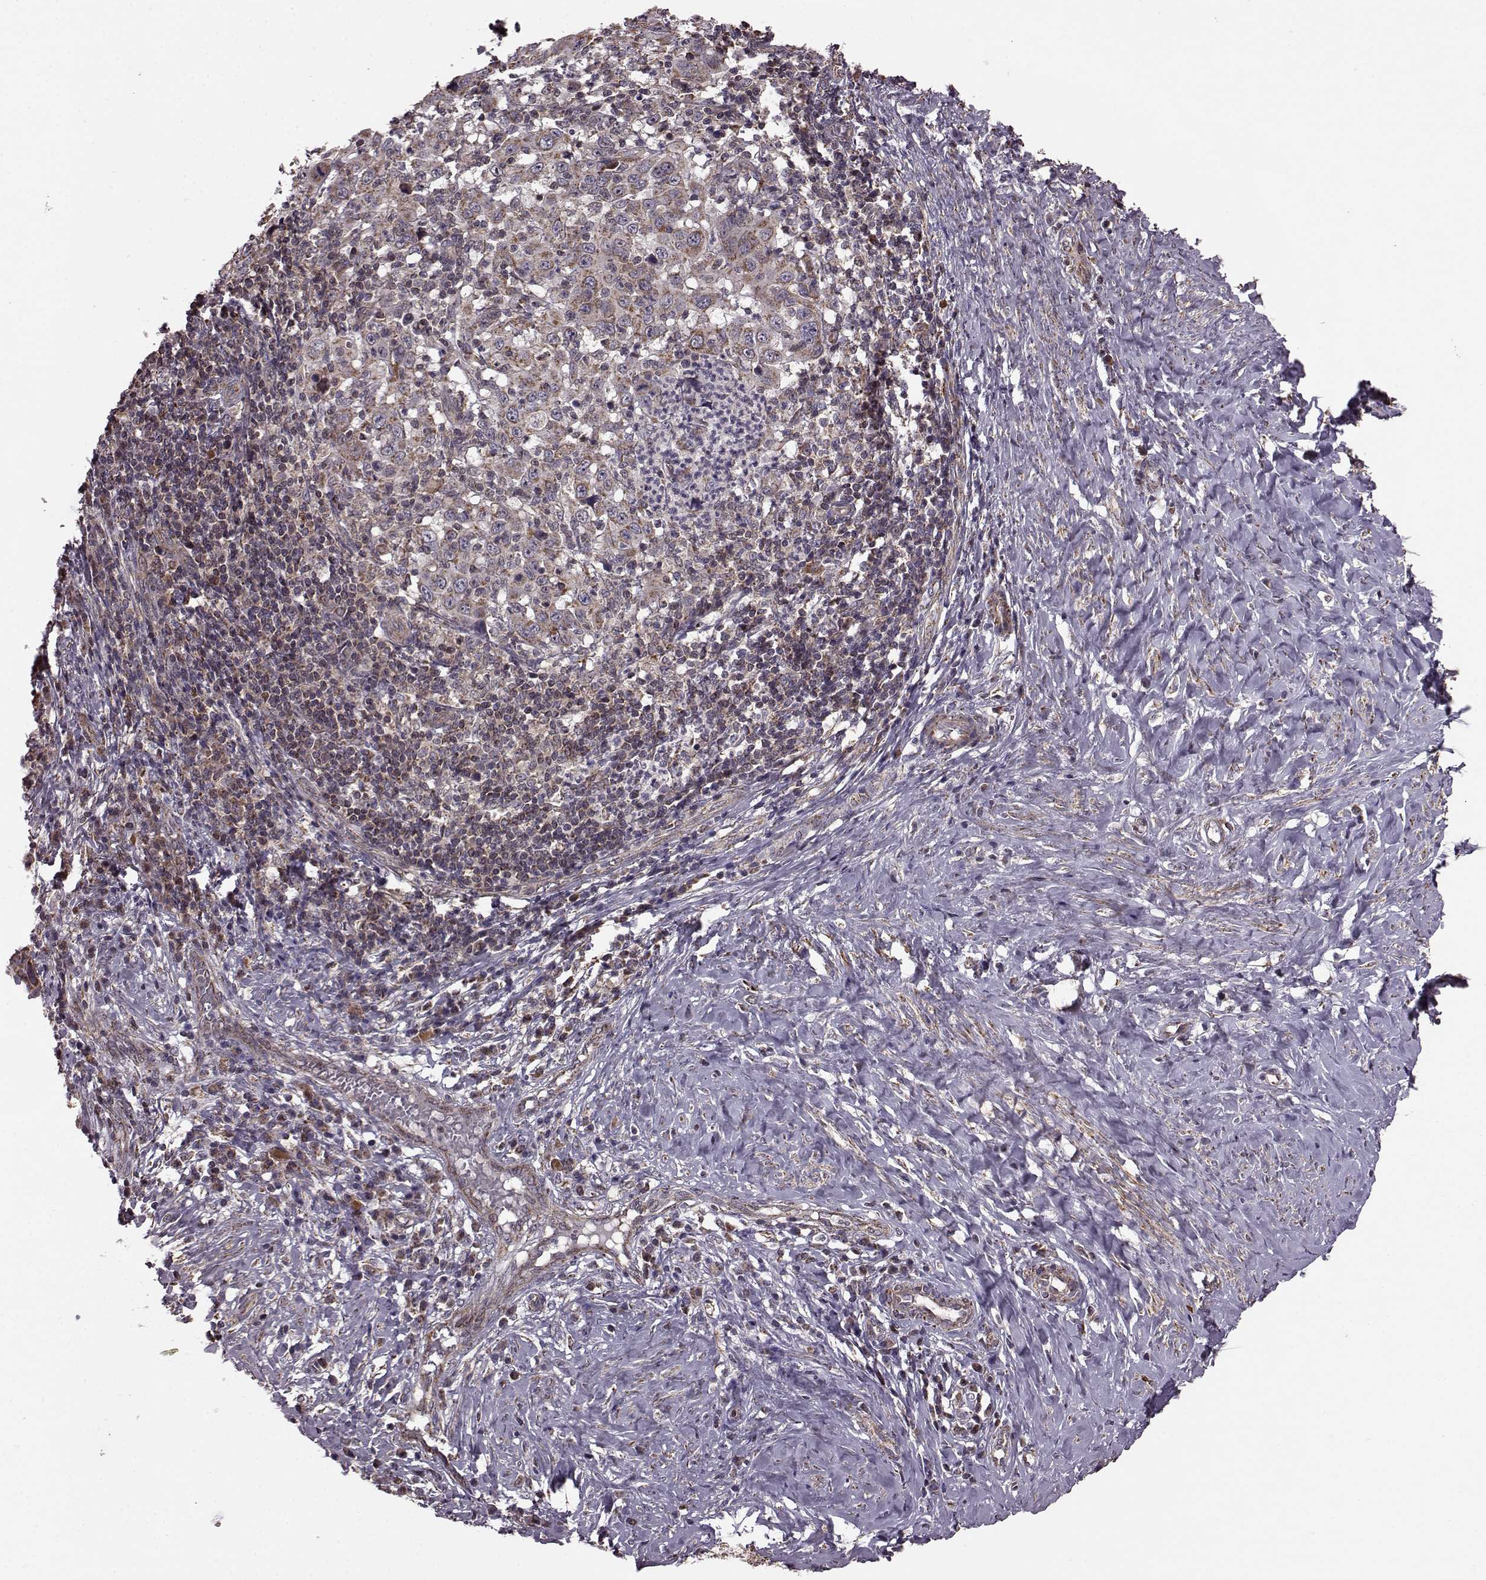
{"staining": {"intensity": "moderate", "quantity": ">75%", "location": "cytoplasmic/membranous"}, "tissue": "cervical cancer", "cell_type": "Tumor cells", "image_type": "cancer", "snomed": [{"axis": "morphology", "description": "Squamous cell carcinoma, NOS"}, {"axis": "topography", "description": "Cervix"}], "caption": "Human cervical squamous cell carcinoma stained with a protein marker reveals moderate staining in tumor cells.", "gene": "PUDP", "patient": {"sex": "female", "age": 46}}